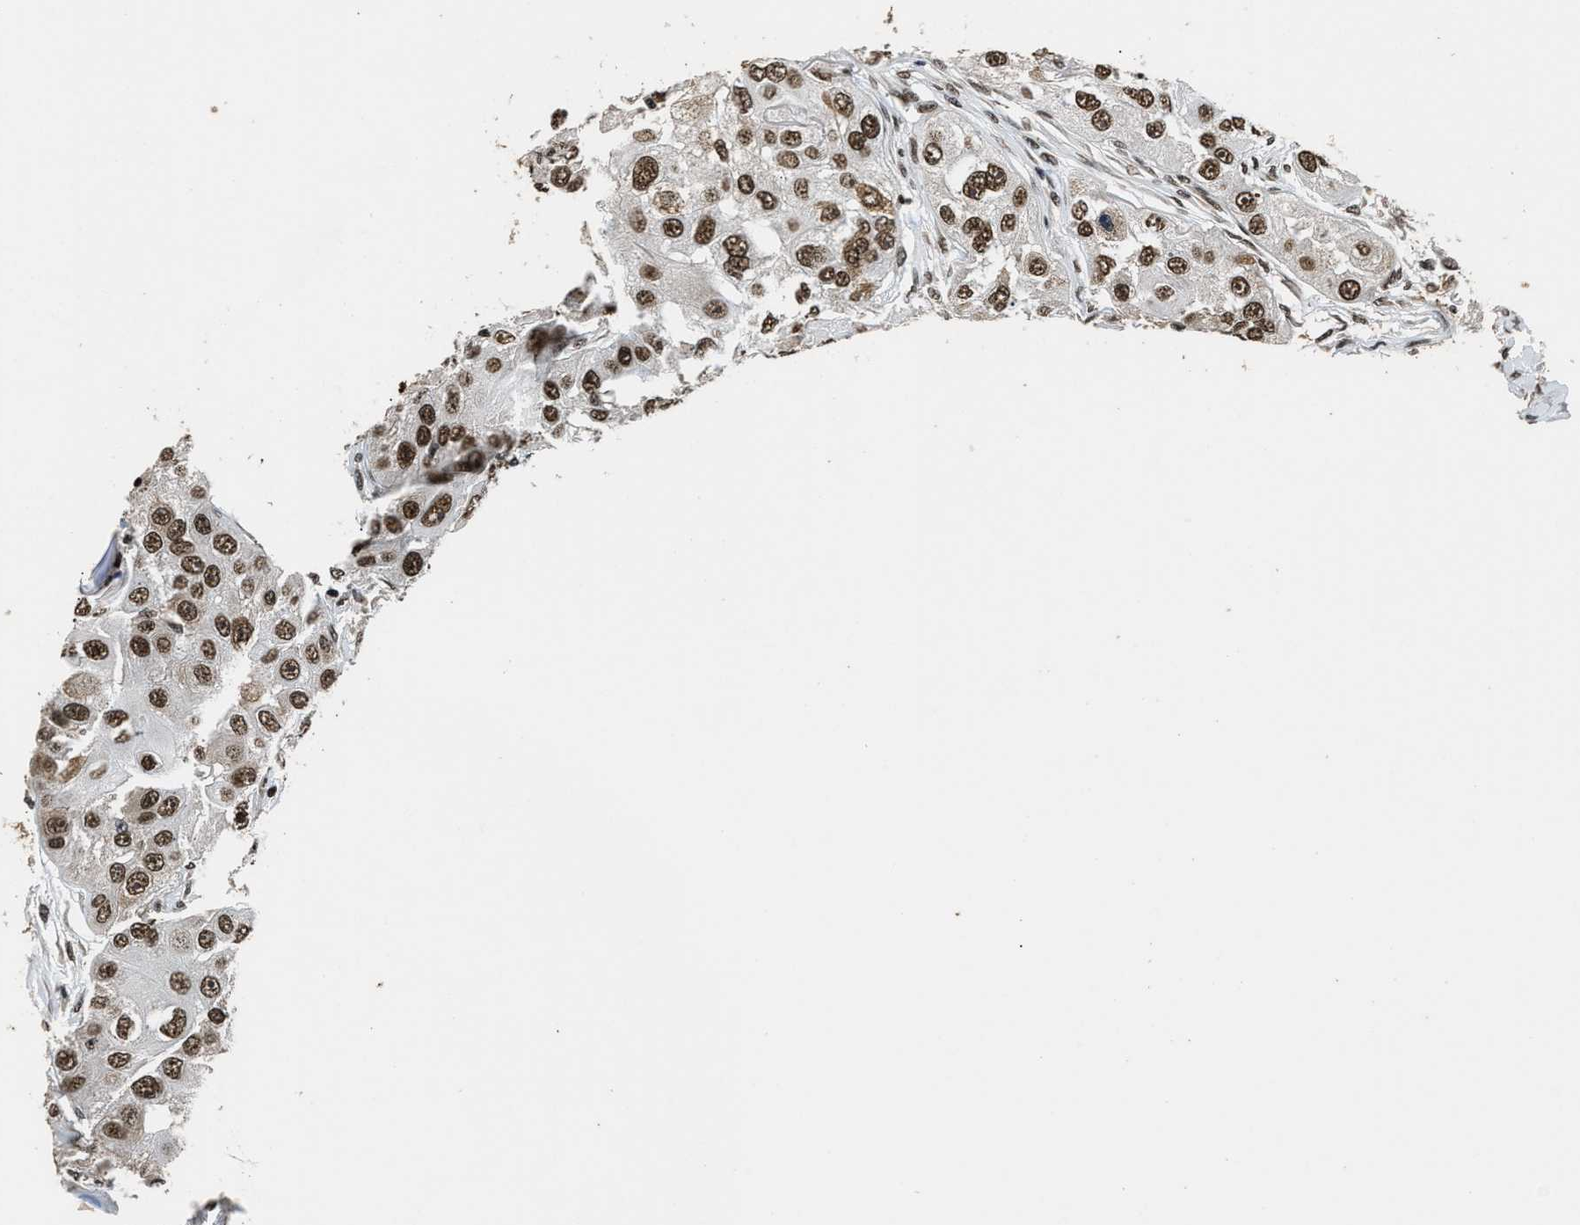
{"staining": {"intensity": "strong", "quantity": ">75%", "location": "nuclear"}, "tissue": "head and neck cancer", "cell_type": "Tumor cells", "image_type": "cancer", "snomed": [{"axis": "morphology", "description": "Normal tissue, NOS"}, {"axis": "morphology", "description": "Squamous cell carcinoma, NOS"}, {"axis": "topography", "description": "Skeletal muscle"}, {"axis": "topography", "description": "Head-Neck"}], "caption": "Head and neck squamous cell carcinoma stained with a protein marker displays strong staining in tumor cells.", "gene": "RAD21", "patient": {"sex": "male", "age": 51}}